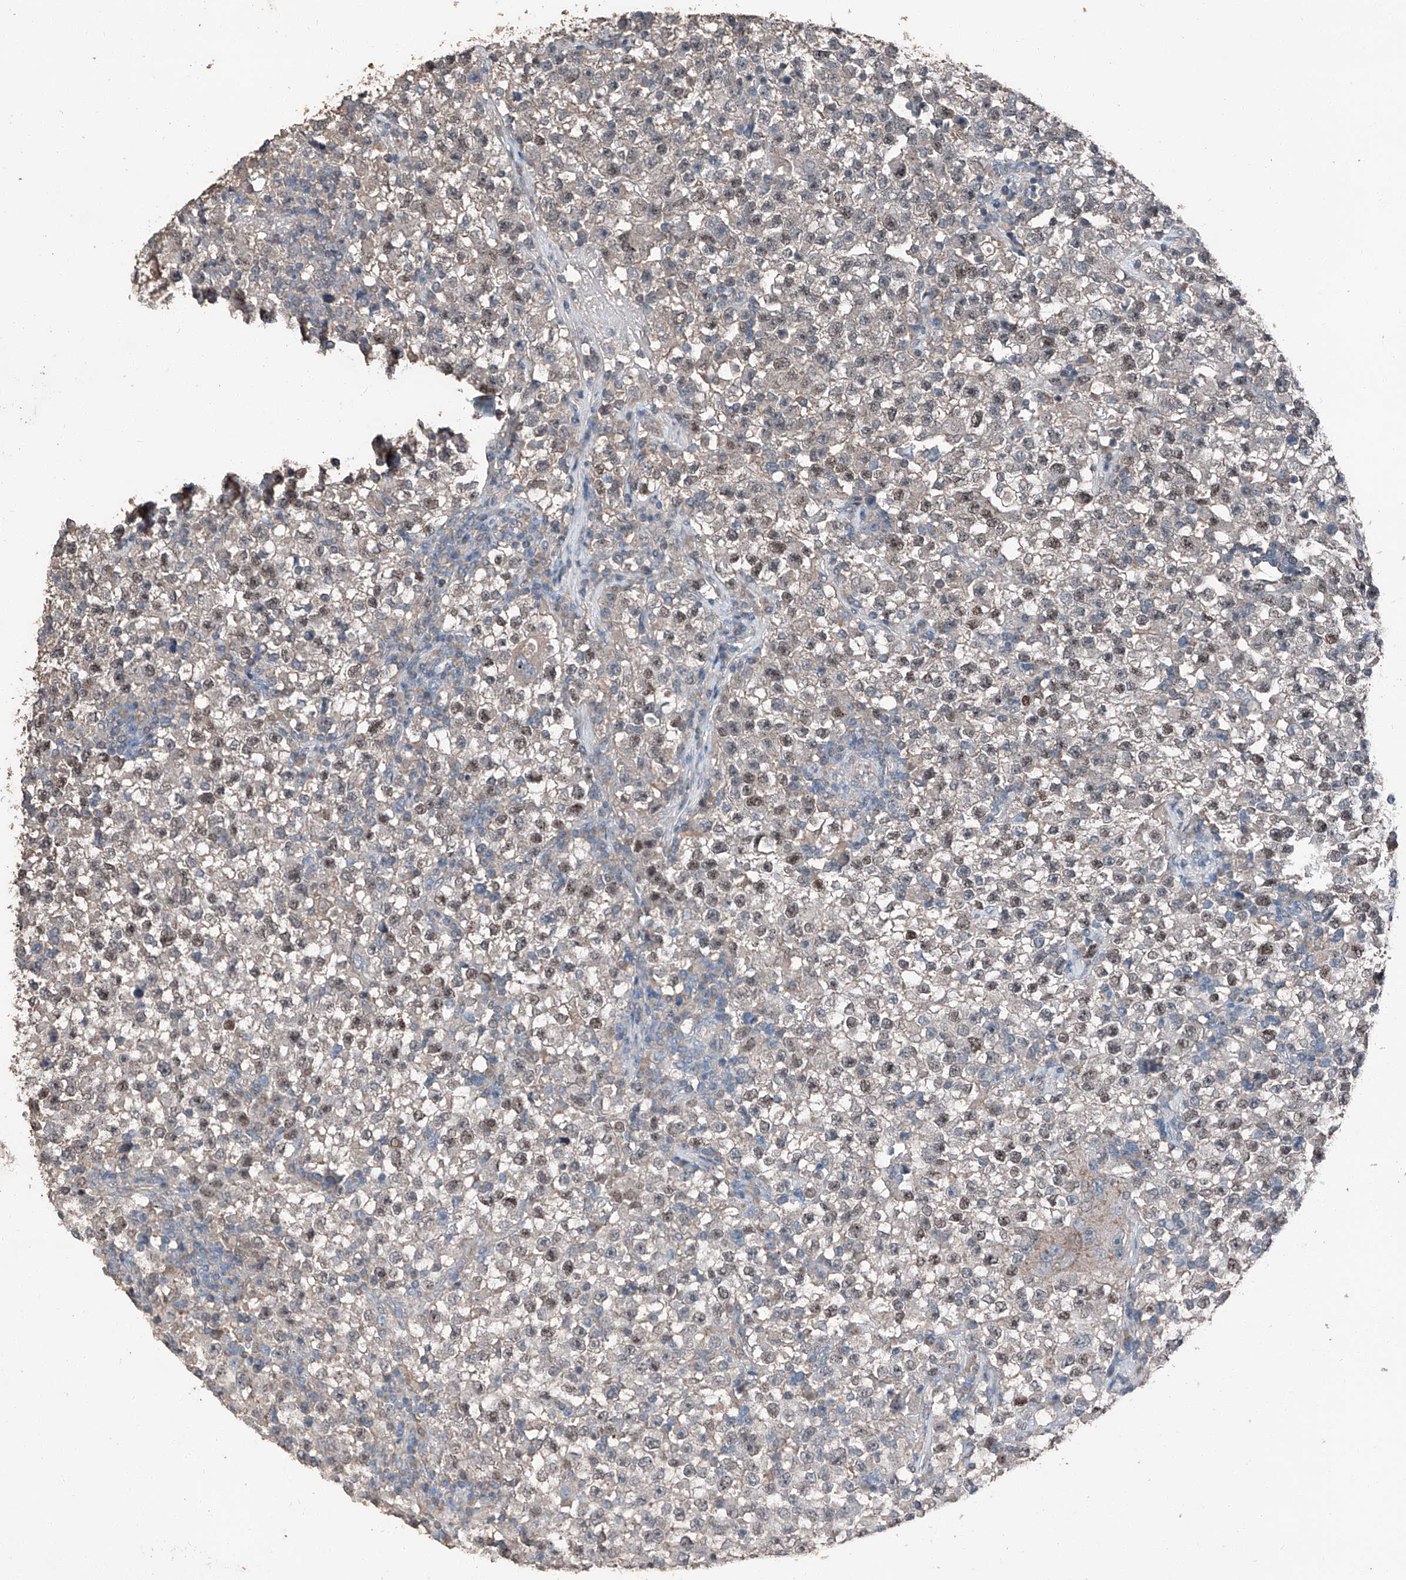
{"staining": {"intensity": "moderate", "quantity": "25%-75%", "location": "nuclear"}, "tissue": "testis cancer", "cell_type": "Tumor cells", "image_type": "cancer", "snomed": [{"axis": "morphology", "description": "Seminoma, NOS"}, {"axis": "topography", "description": "Testis"}], "caption": "A histopathology image showing moderate nuclear expression in about 25%-75% of tumor cells in seminoma (testis), as visualized by brown immunohistochemical staining.", "gene": "MAMLD1", "patient": {"sex": "male", "age": 22}}